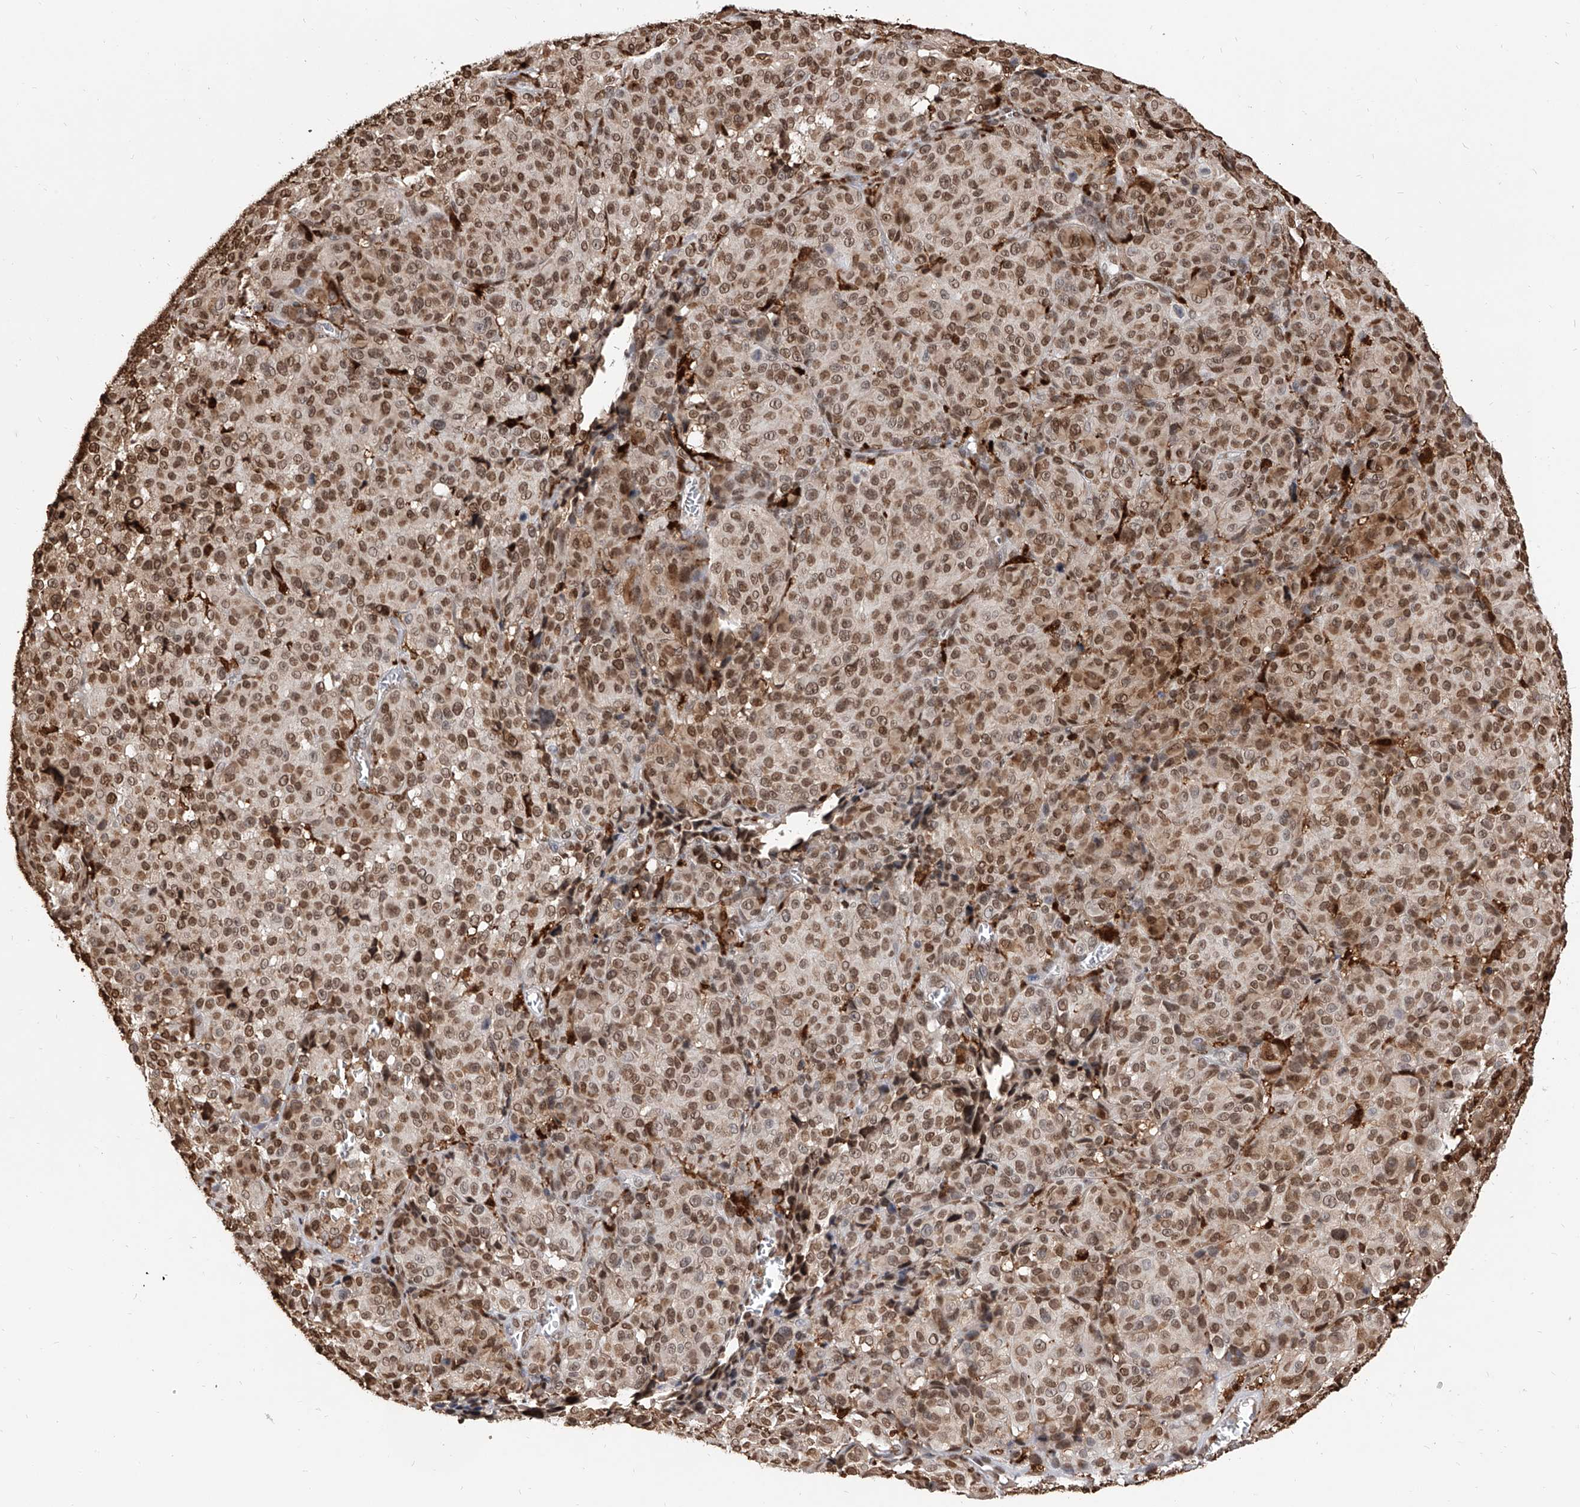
{"staining": {"intensity": "moderate", "quantity": ">75%", "location": "nuclear"}, "tissue": "melanoma", "cell_type": "Tumor cells", "image_type": "cancer", "snomed": [{"axis": "morphology", "description": "Malignant melanoma, NOS"}, {"axis": "topography", "description": "Skin"}], "caption": "Melanoma was stained to show a protein in brown. There is medium levels of moderate nuclear staining in about >75% of tumor cells. The staining is performed using DAB brown chromogen to label protein expression. The nuclei are counter-stained blue using hematoxylin.", "gene": "CFAP410", "patient": {"sex": "male", "age": 73}}